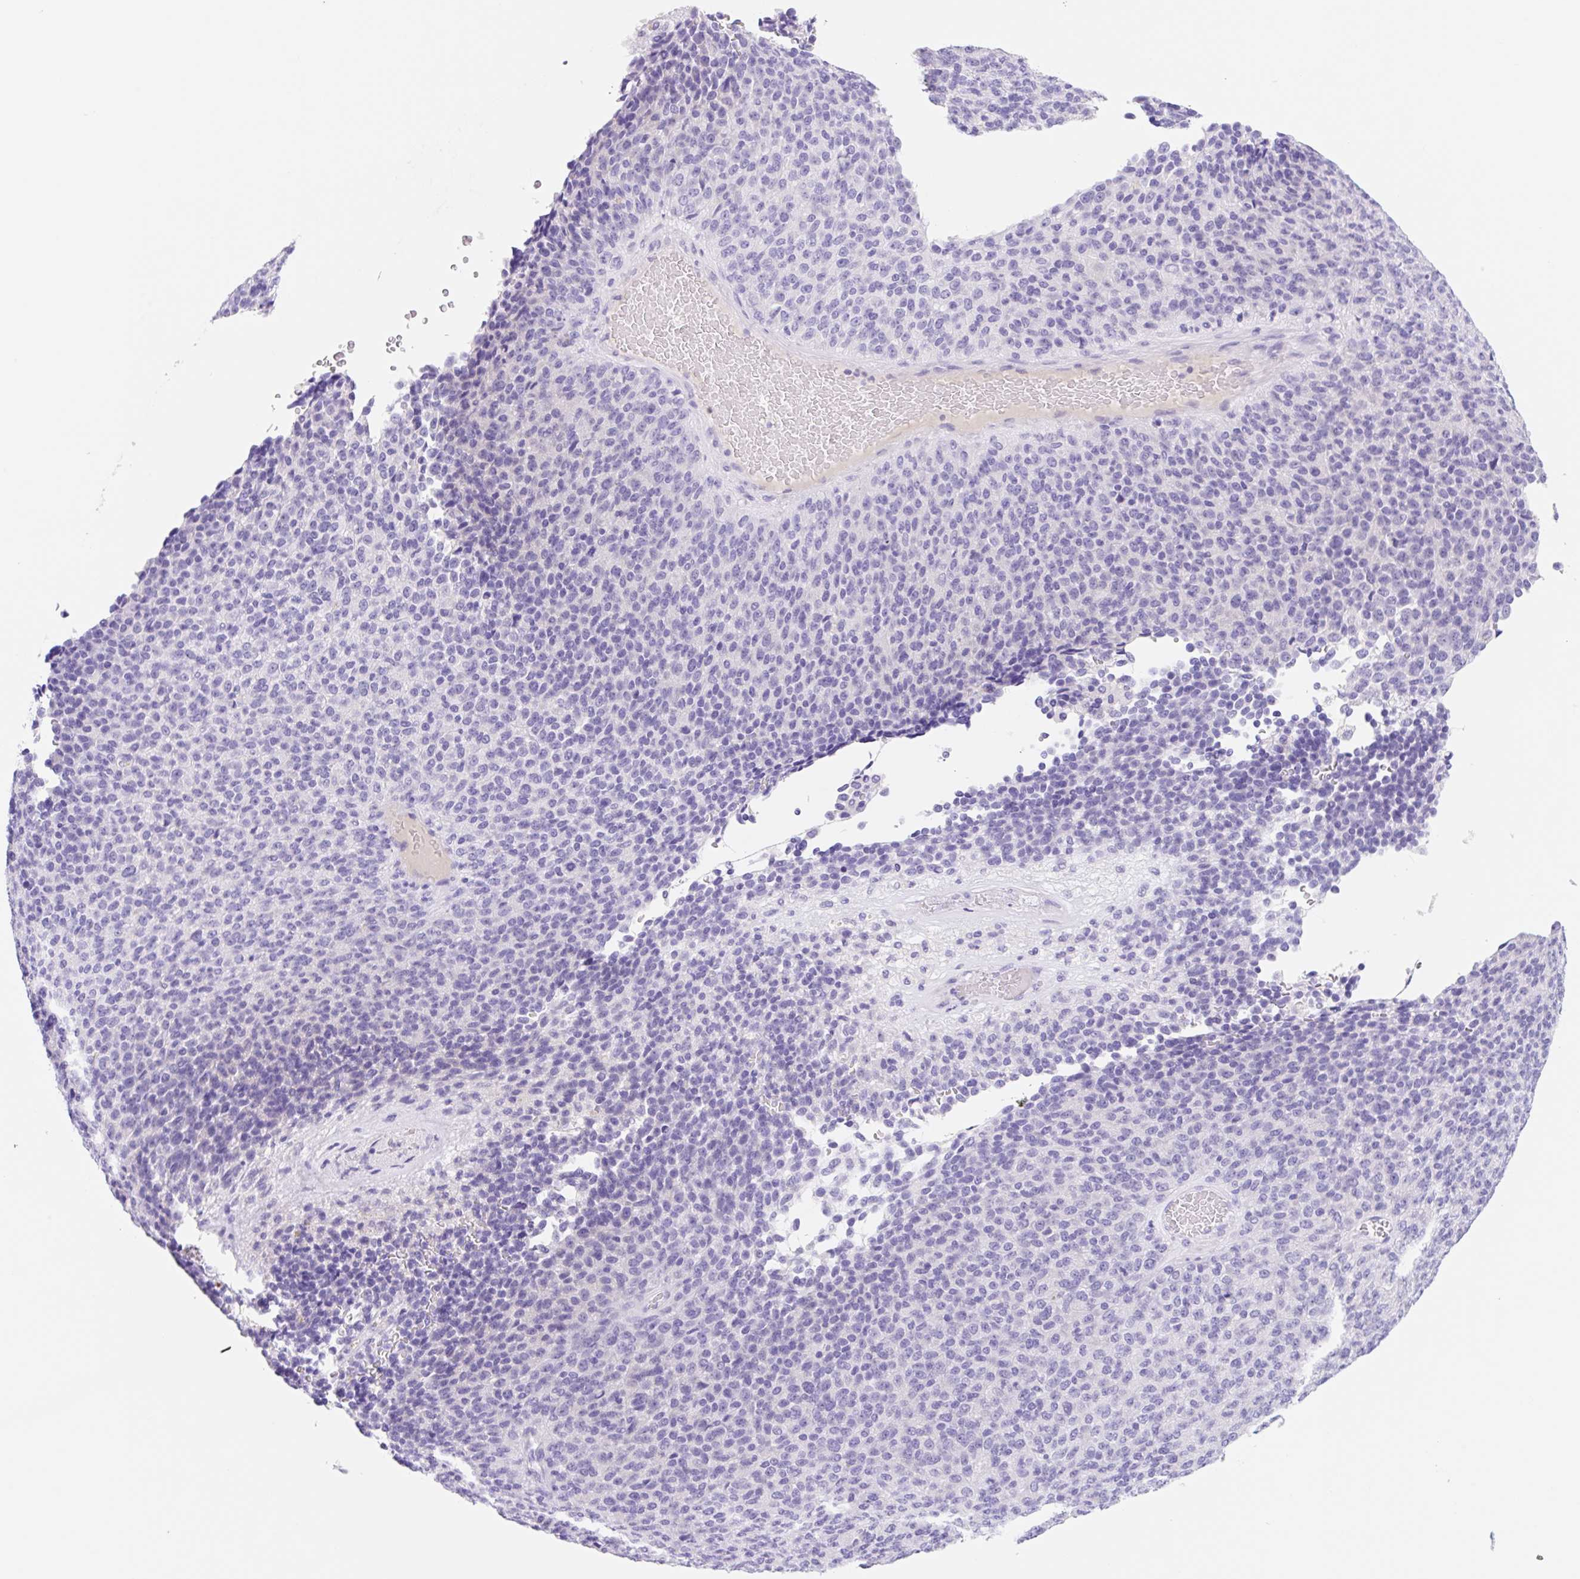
{"staining": {"intensity": "negative", "quantity": "none", "location": "none"}, "tissue": "melanoma", "cell_type": "Tumor cells", "image_type": "cancer", "snomed": [{"axis": "morphology", "description": "Malignant melanoma, Metastatic site"}, {"axis": "topography", "description": "Brain"}], "caption": "This image is of malignant melanoma (metastatic site) stained with immunohistochemistry to label a protein in brown with the nuclei are counter-stained blue. There is no expression in tumor cells.", "gene": "KLK8", "patient": {"sex": "female", "age": 56}}